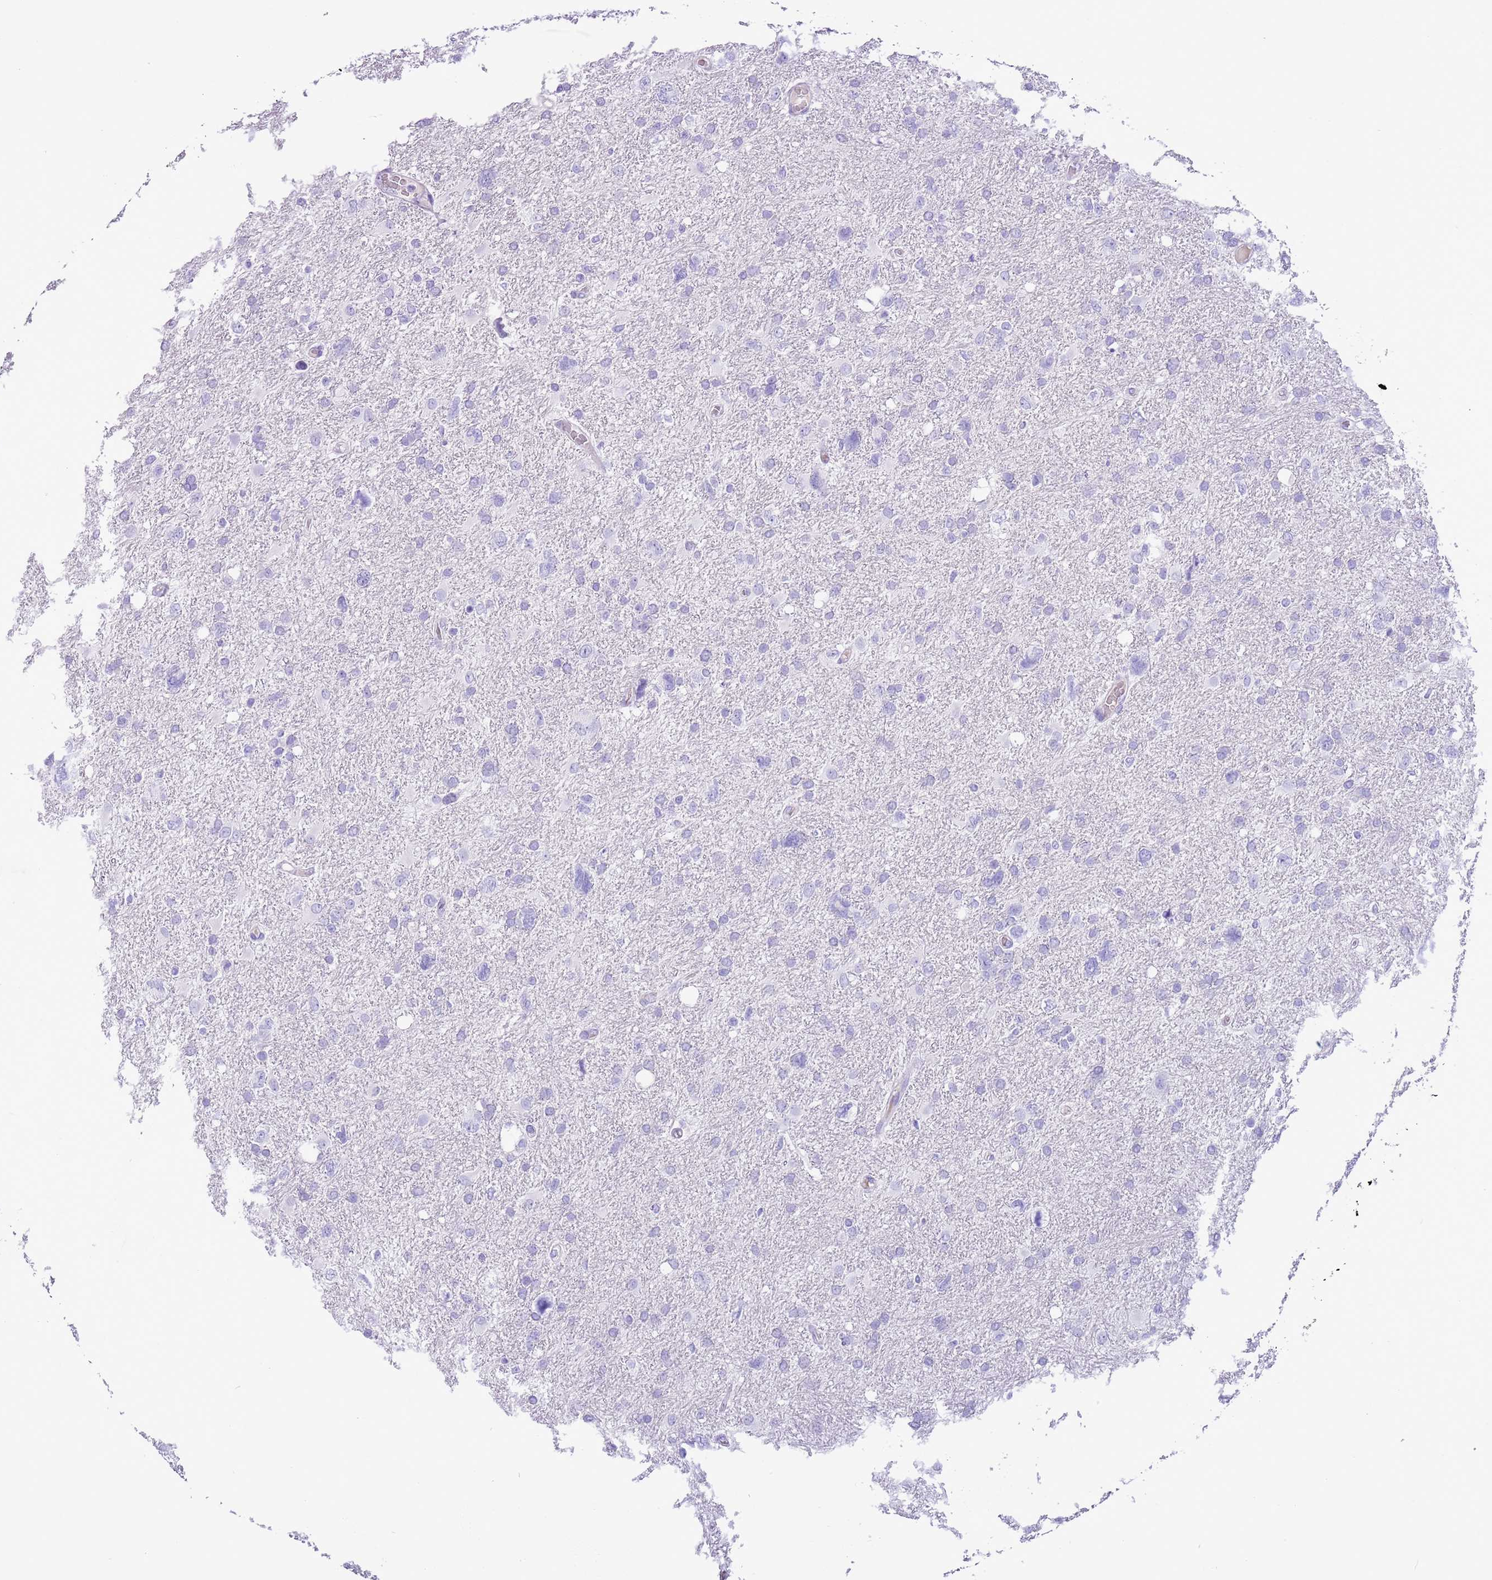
{"staining": {"intensity": "negative", "quantity": "none", "location": "none"}, "tissue": "glioma", "cell_type": "Tumor cells", "image_type": "cancer", "snomed": [{"axis": "morphology", "description": "Glioma, malignant, High grade"}, {"axis": "topography", "description": "Brain"}], "caption": "DAB (3,3'-diaminobenzidine) immunohistochemical staining of human glioma demonstrates no significant staining in tumor cells. (Stains: DAB IHC with hematoxylin counter stain, Microscopy: brightfield microscopy at high magnification).", "gene": "TBC1D10B", "patient": {"sex": "male", "age": 61}}